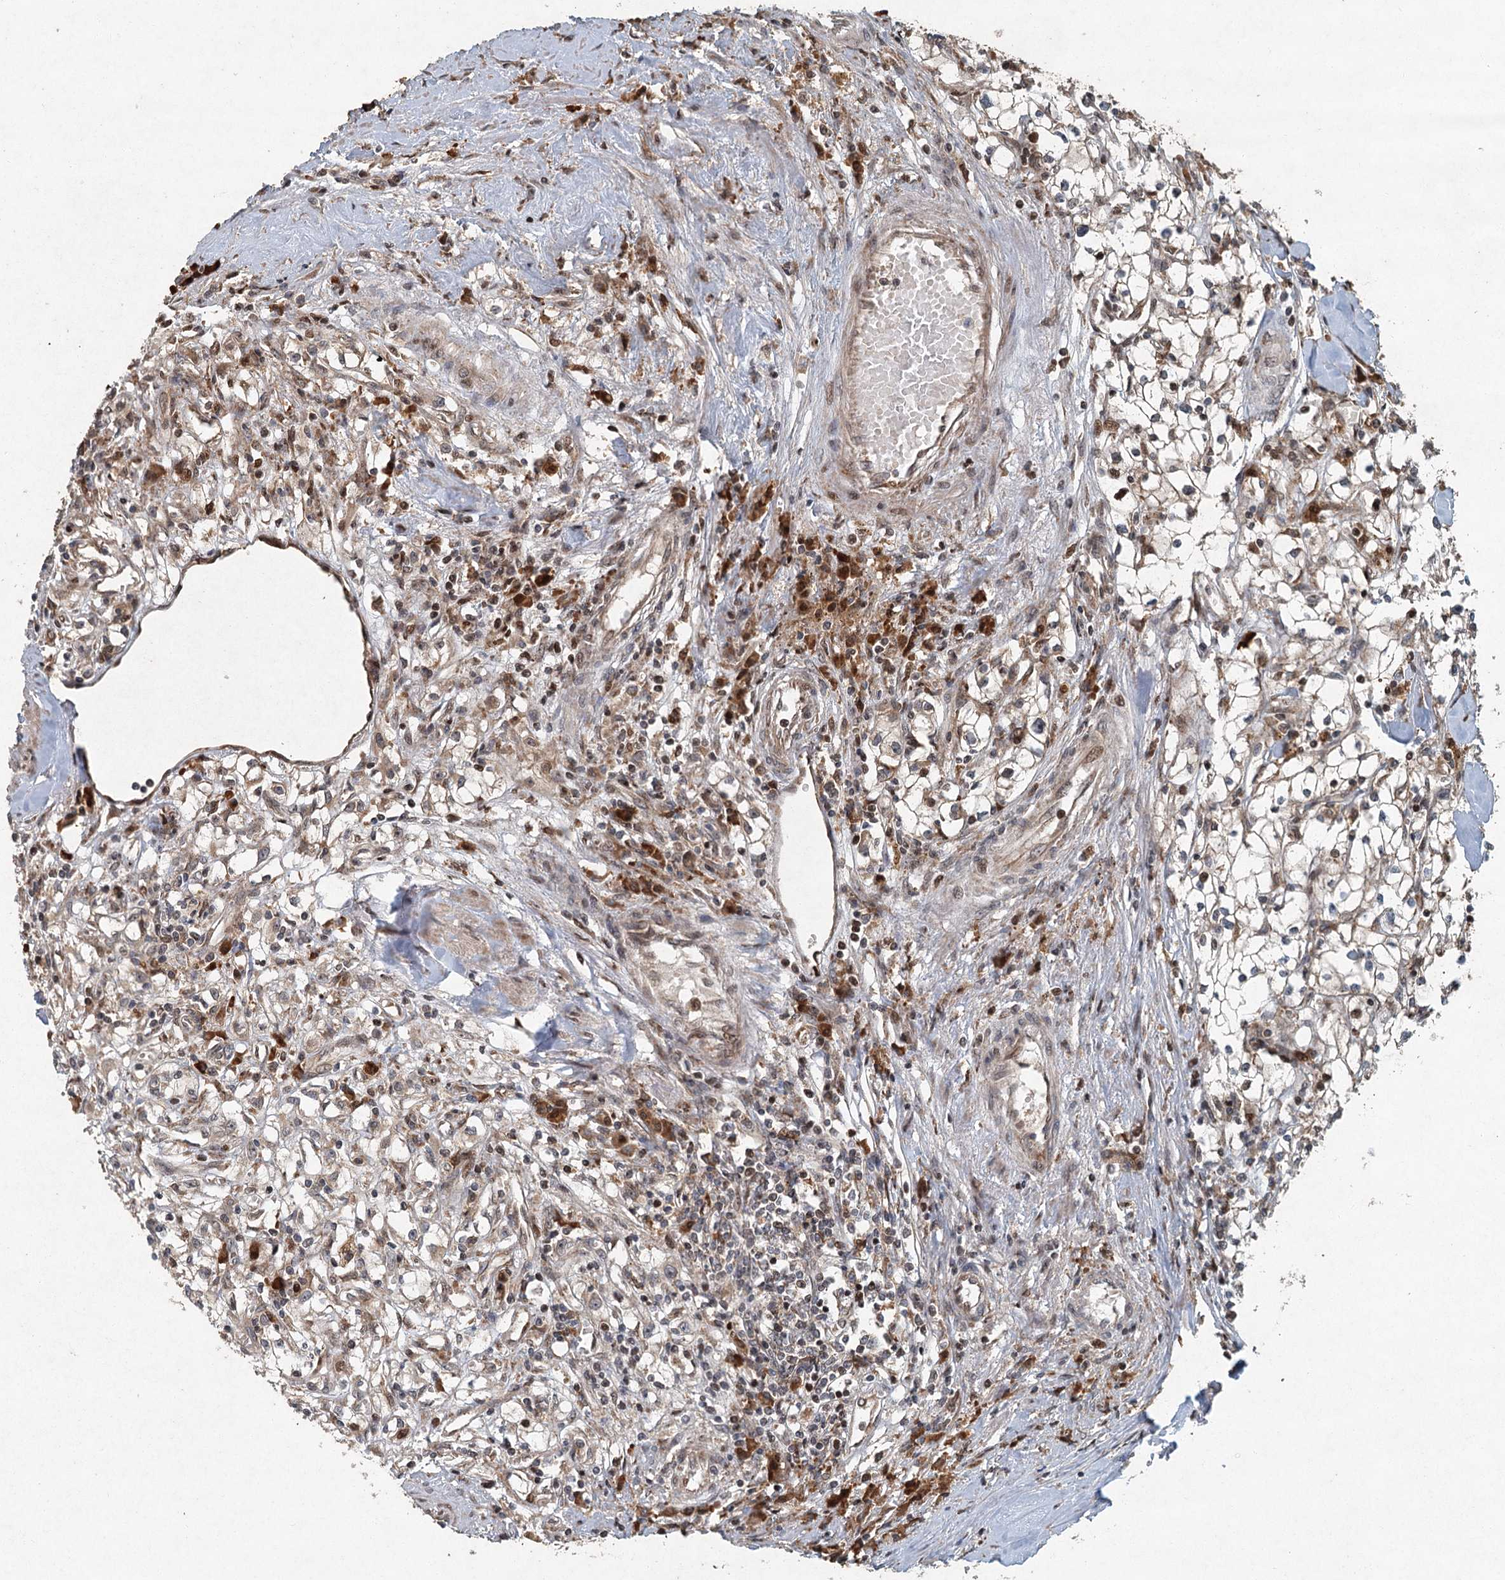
{"staining": {"intensity": "weak", "quantity": "25%-75%", "location": "cytoplasmic/membranous,nuclear"}, "tissue": "renal cancer", "cell_type": "Tumor cells", "image_type": "cancer", "snomed": [{"axis": "morphology", "description": "Adenocarcinoma, NOS"}, {"axis": "topography", "description": "Kidney"}], "caption": "Immunohistochemical staining of human renal cancer displays weak cytoplasmic/membranous and nuclear protein staining in approximately 25%-75% of tumor cells.", "gene": "SRPX2", "patient": {"sex": "male", "age": 56}}